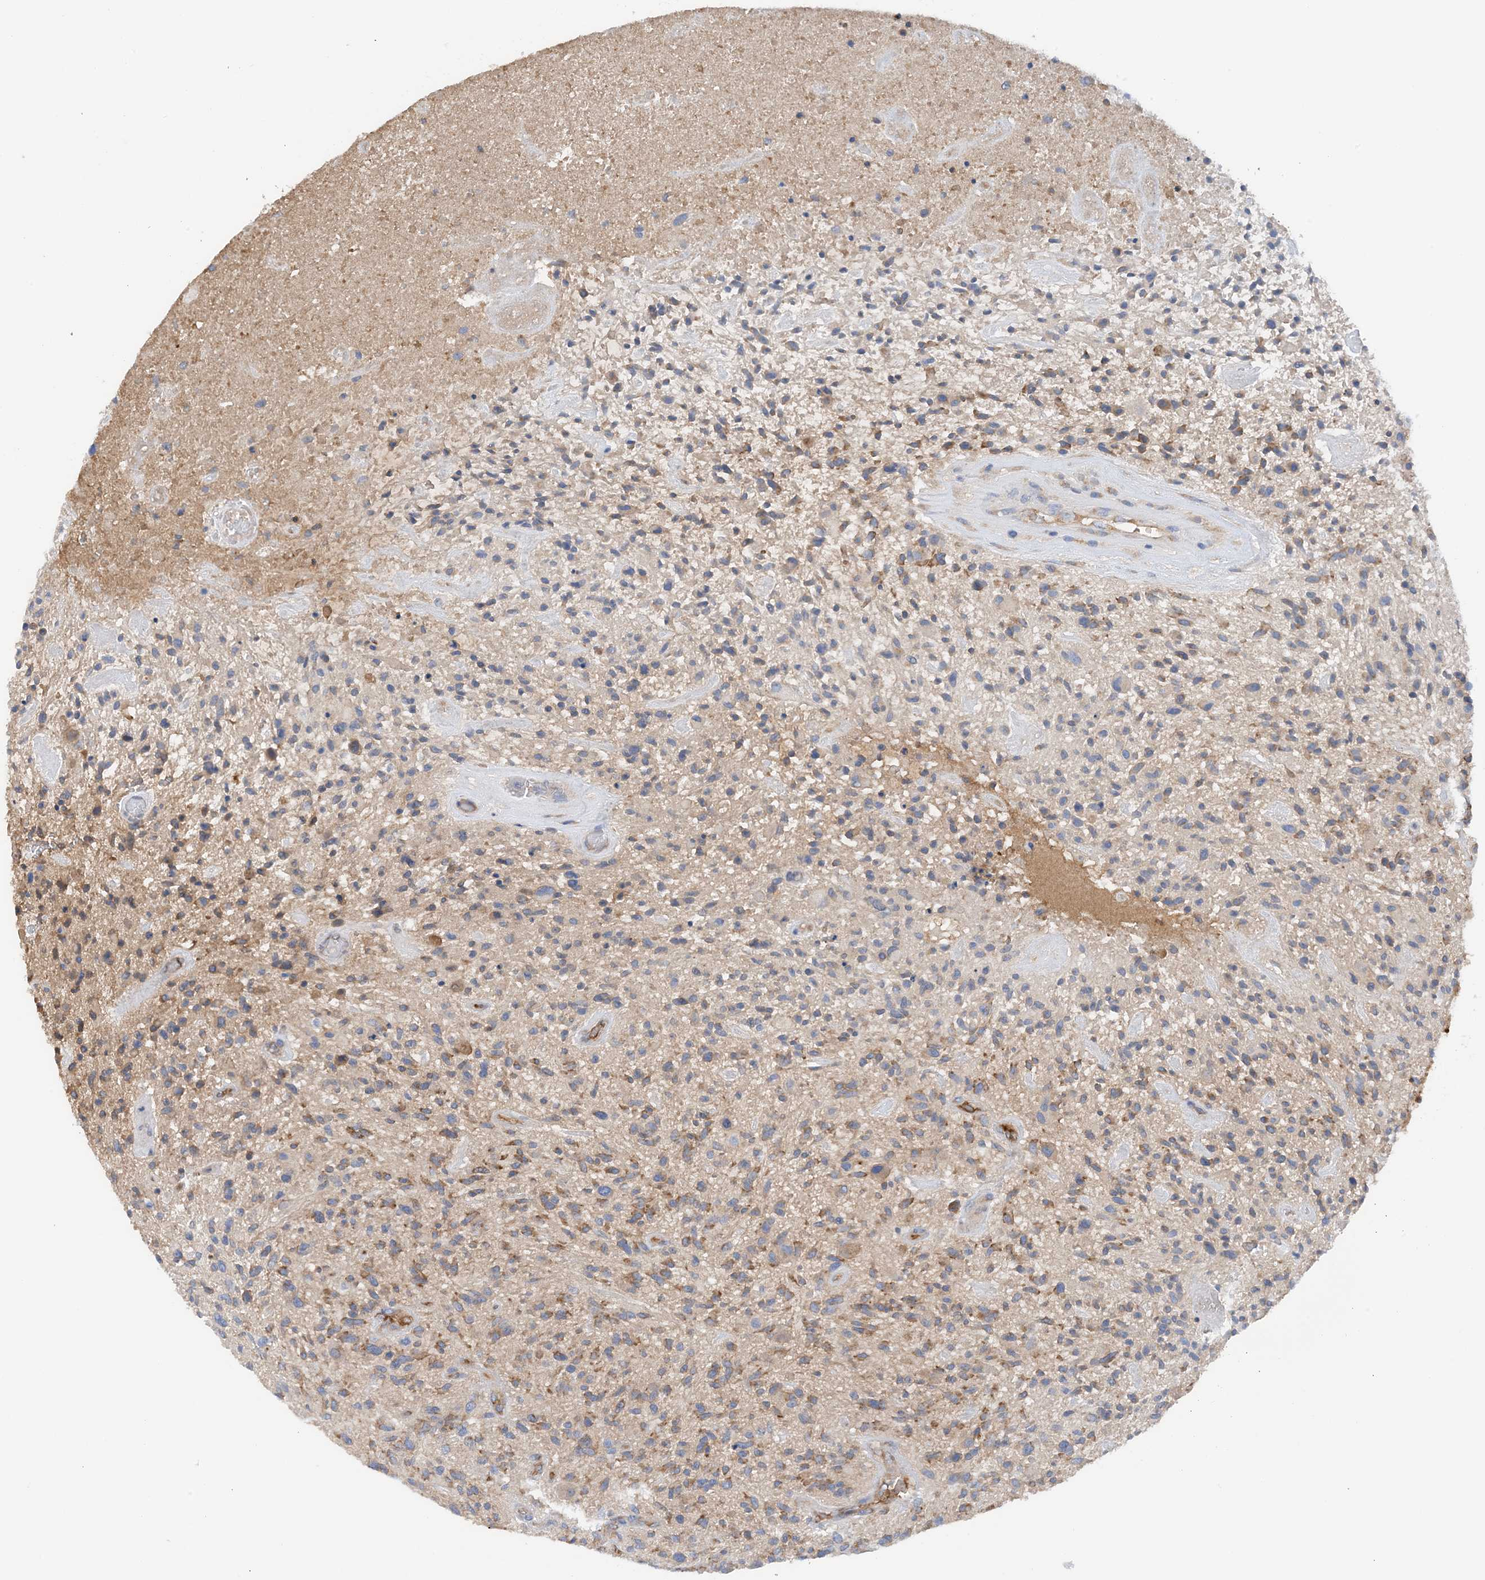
{"staining": {"intensity": "moderate", "quantity": "<25%", "location": "cytoplasmic/membranous"}, "tissue": "glioma", "cell_type": "Tumor cells", "image_type": "cancer", "snomed": [{"axis": "morphology", "description": "Glioma, malignant, High grade"}, {"axis": "topography", "description": "Brain"}], "caption": "This is a histology image of immunohistochemistry staining of malignant glioma (high-grade), which shows moderate positivity in the cytoplasmic/membranous of tumor cells.", "gene": "SLC5A11", "patient": {"sex": "male", "age": 47}}